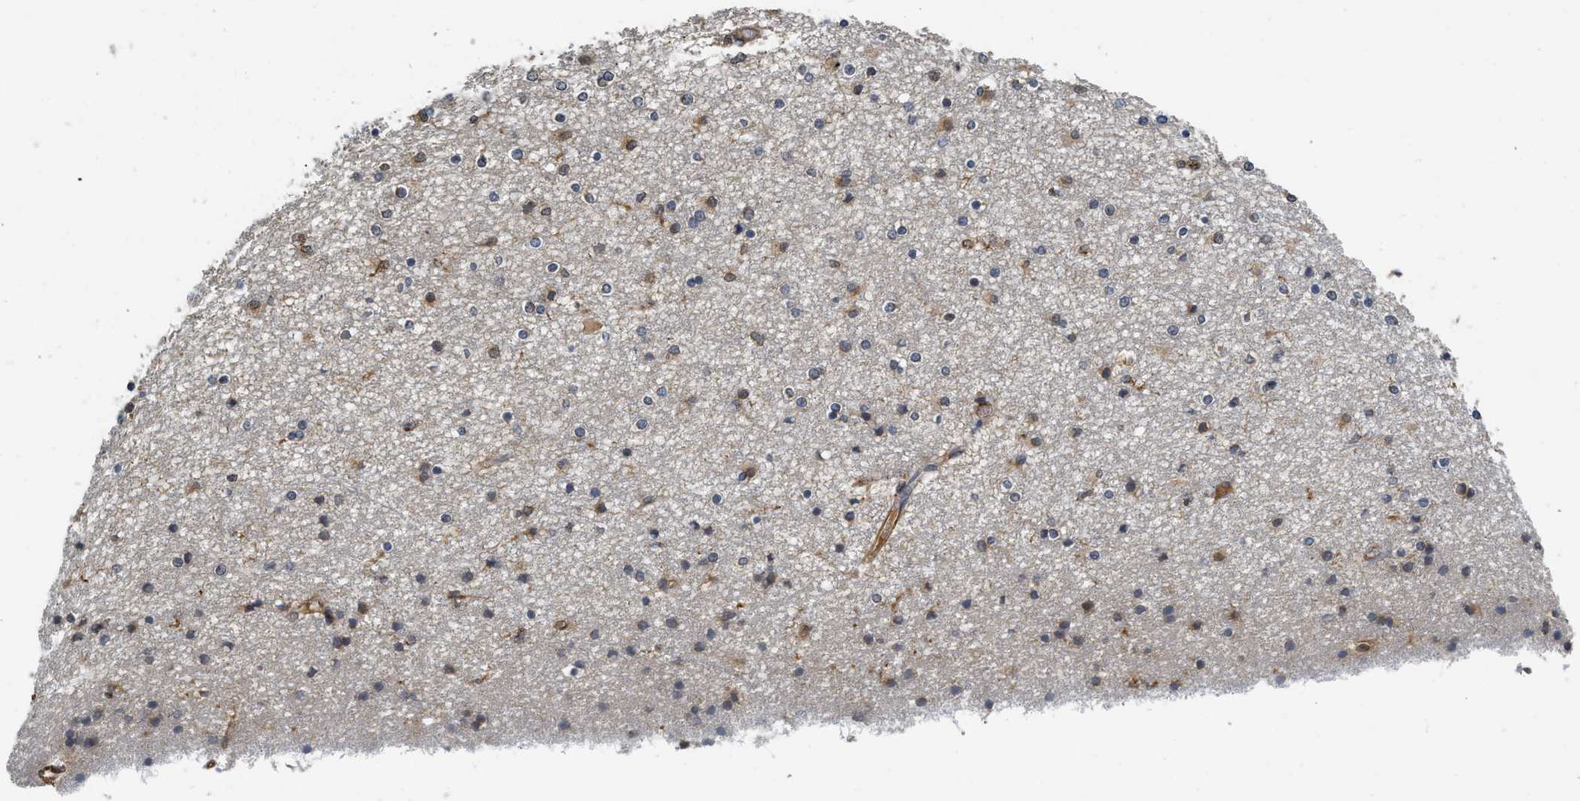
{"staining": {"intensity": "moderate", "quantity": "<25%", "location": "cytoplasmic/membranous"}, "tissue": "caudate", "cell_type": "Glial cells", "image_type": "normal", "snomed": [{"axis": "morphology", "description": "Normal tissue, NOS"}, {"axis": "topography", "description": "Lateral ventricle wall"}], "caption": "Immunohistochemistry (IHC) histopathology image of unremarkable caudate: caudate stained using immunohistochemistry (IHC) reveals low levels of moderate protein expression localized specifically in the cytoplasmic/membranous of glial cells, appearing as a cytoplasmic/membranous brown color.", "gene": "BCAP31", "patient": {"sex": "female", "age": 54}}